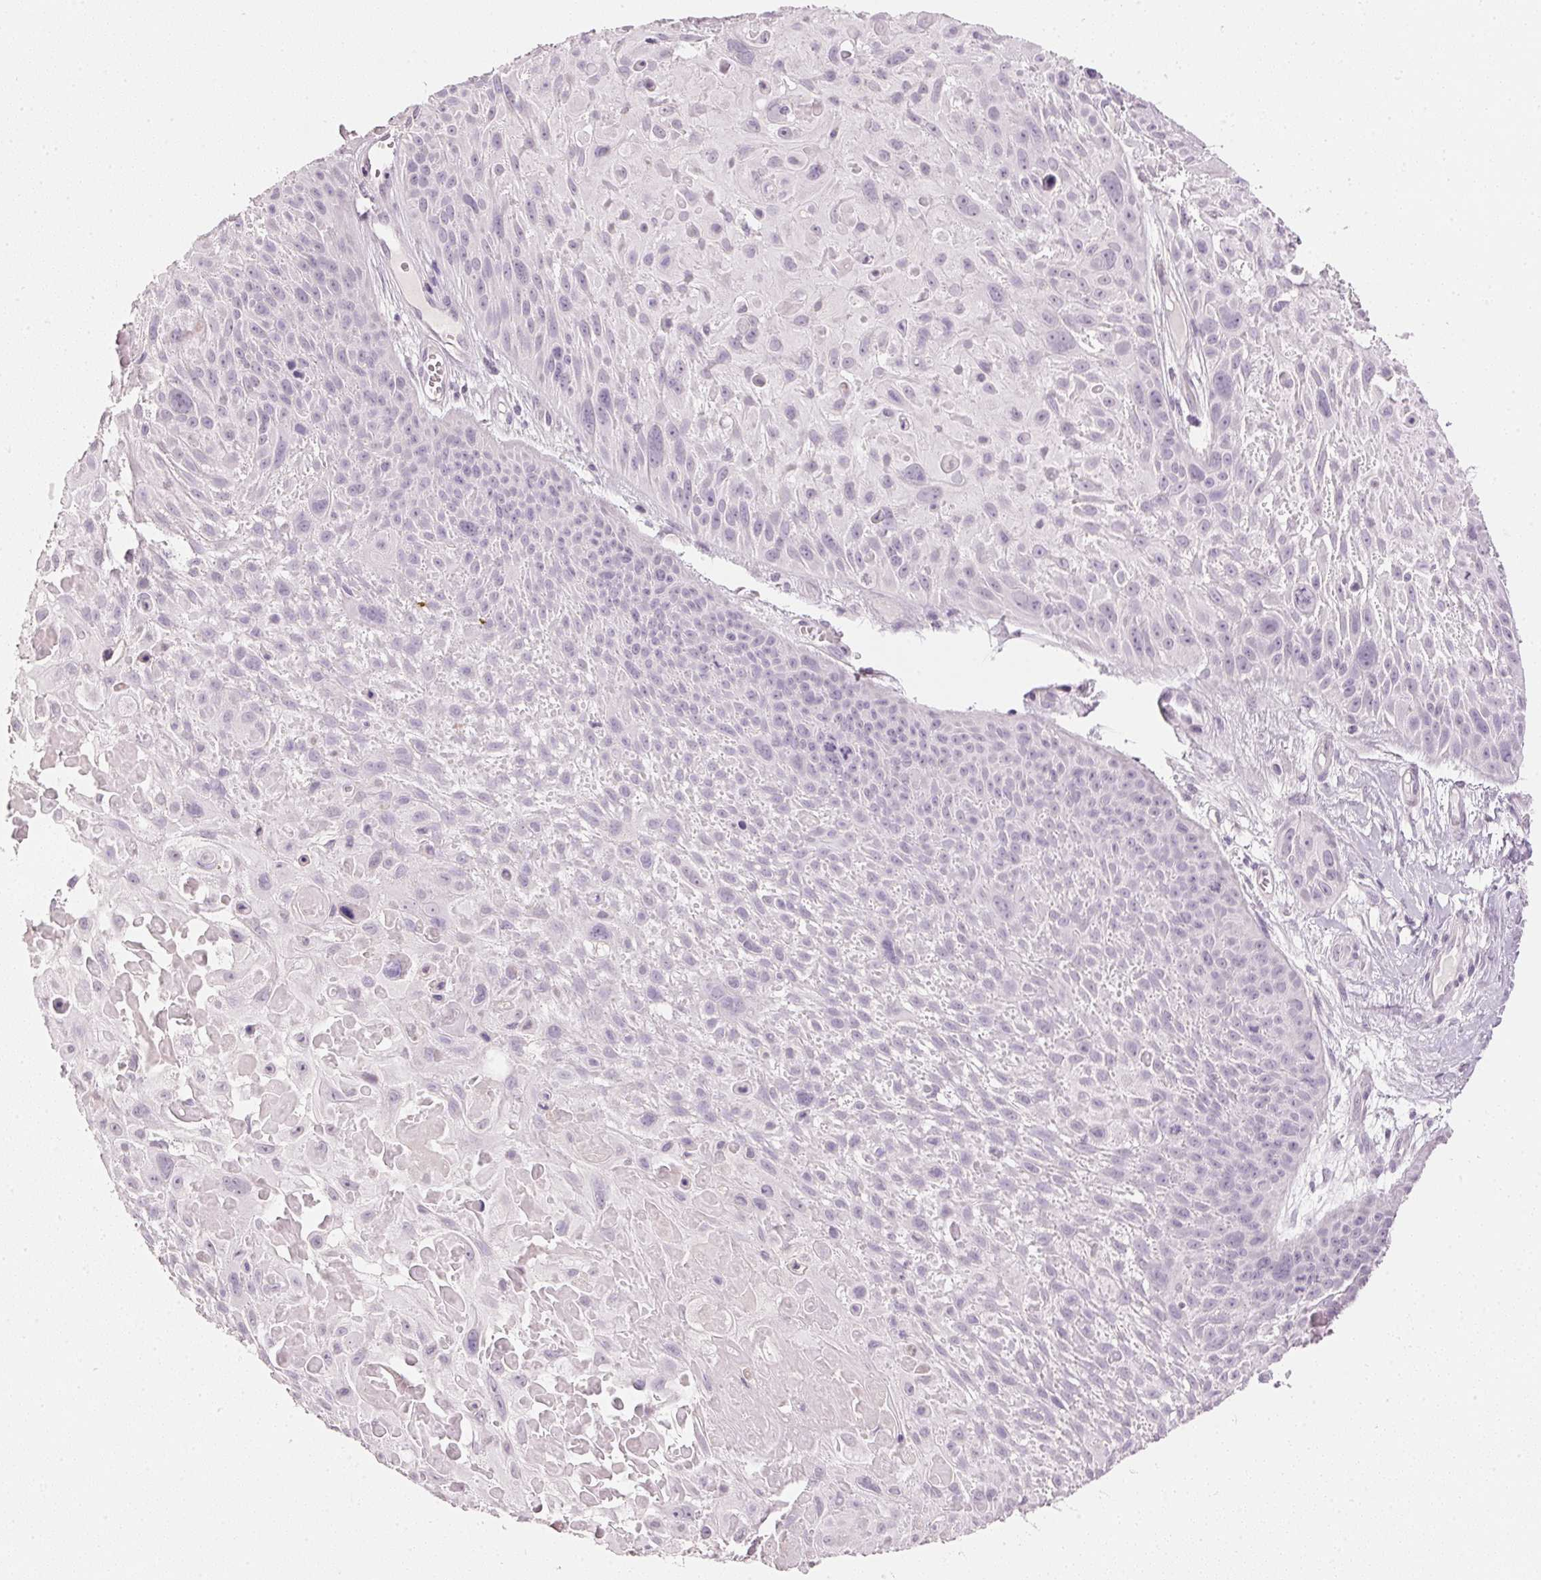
{"staining": {"intensity": "negative", "quantity": "none", "location": "none"}, "tissue": "skin cancer", "cell_type": "Tumor cells", "image_type": "cancer", "snomed": [{"axis": "morphology", "description": "Squamous cell carcinoma, NOS"}, {"axis": "topography", "description": "Skin"}, {"axis": "topography", "description": "Anal"}], "caption": "This micrograph is of squamous cell carcinoma (skin) stained with IHC to label a protein in brown with the nuclei are counter-stained blue. There is no expression in tumor cells. (DAB (3,3'-diaminobenzidine) IHC visualized using brightfield microscopy, high magnification).", "gene": "IGFBP1", "patient": {"sex": "female", "age": 75}}